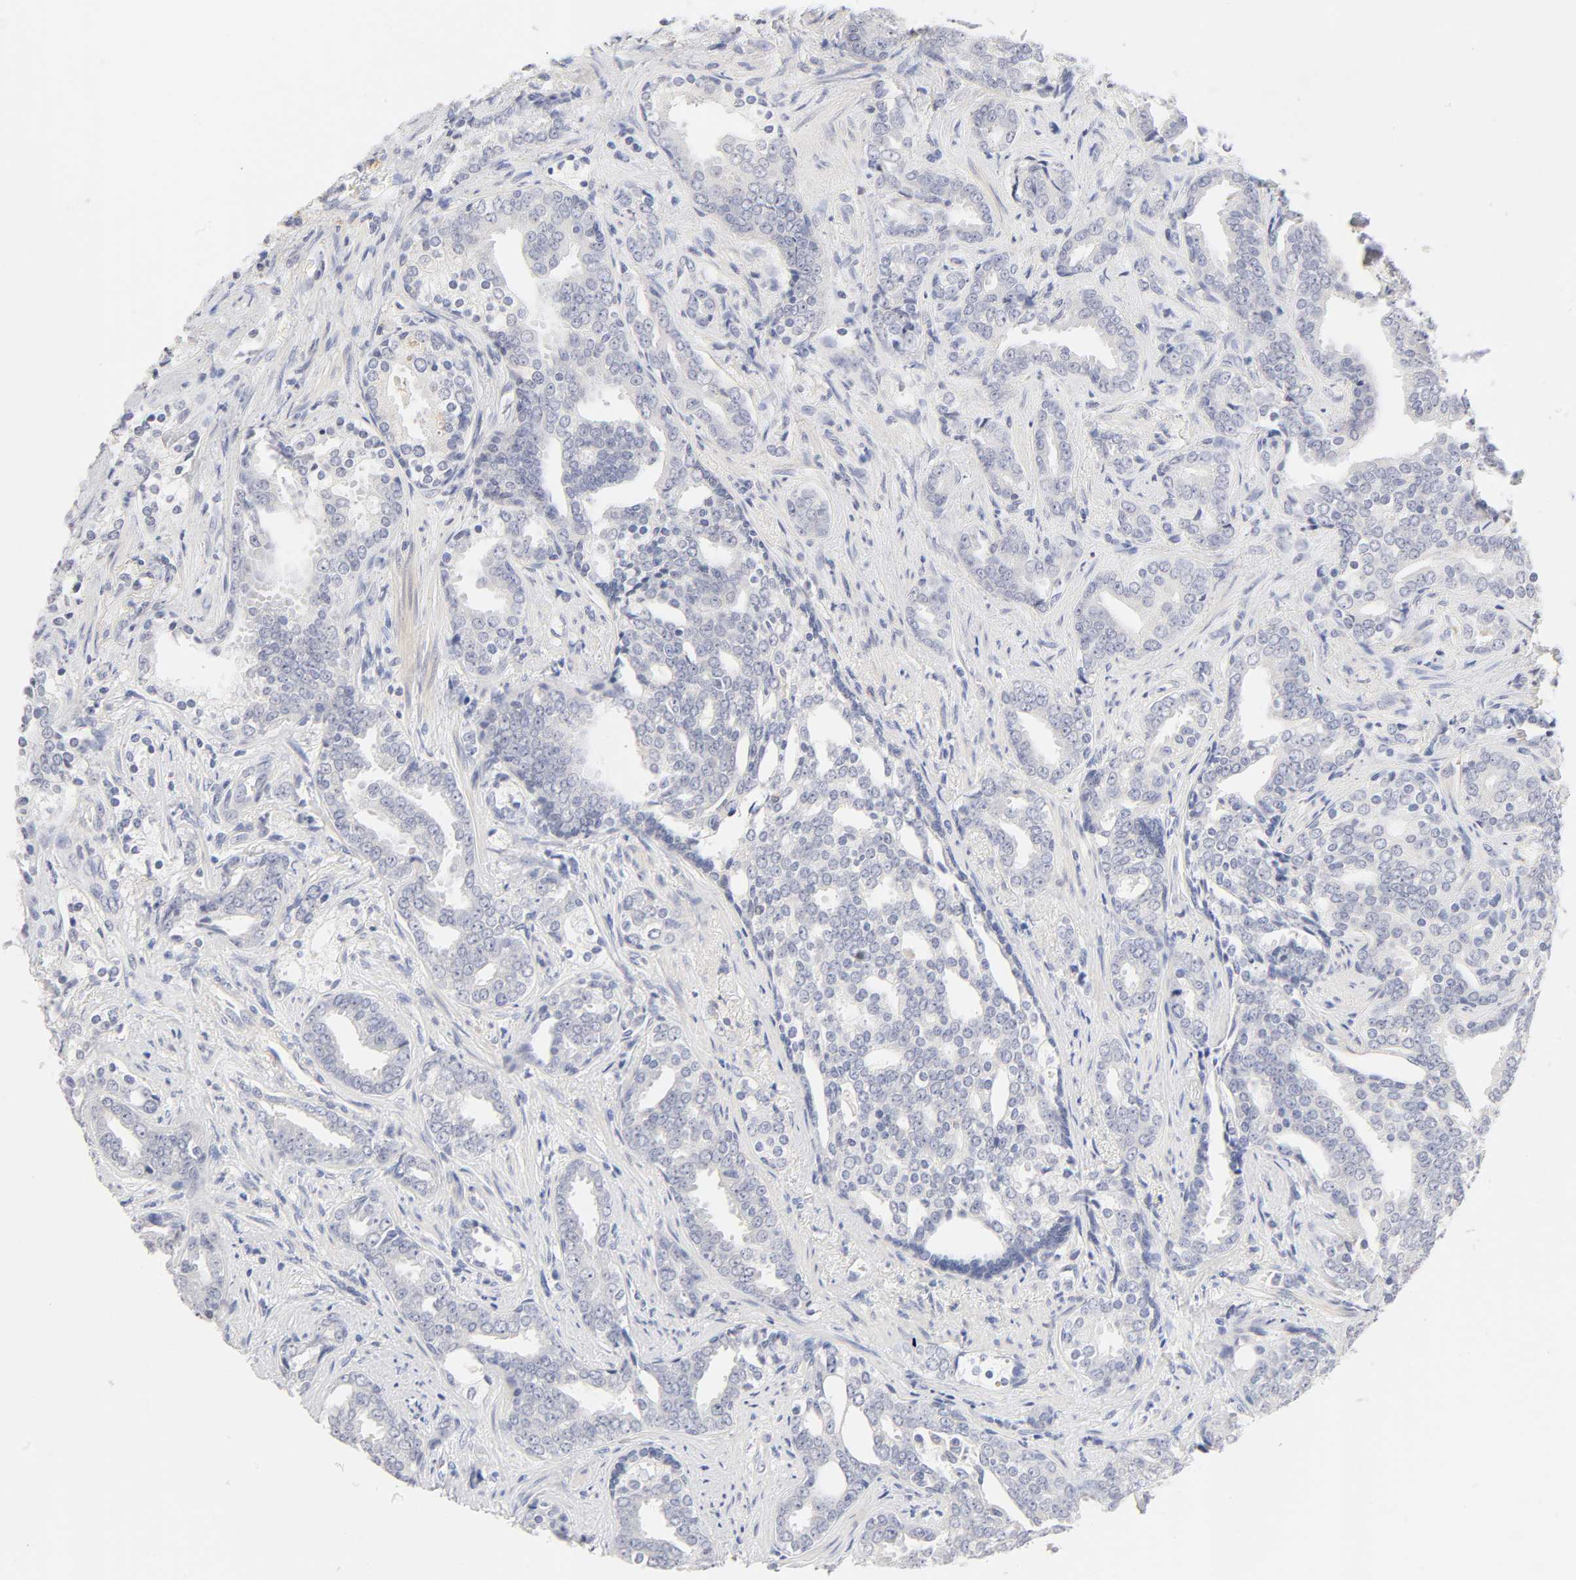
{"staining": {"intensity": "negative", "quantity": "none", "location": "none"}, "tissue": "prostate cancer", "cell_type": "Tumor cells", "image_type": "cancer", "snomed": [{"axis": "morphology", "description": "Adenocarcinoma, High grade"}, {"axis": "topography", "description": "Prostate"}], "caption": "Immunohistochemistry (IHC) of prostate cancer exhibits no staining in tumor cells.", "gene": "CYP4B1", "patient": {"sex": "male", "age": 67}}